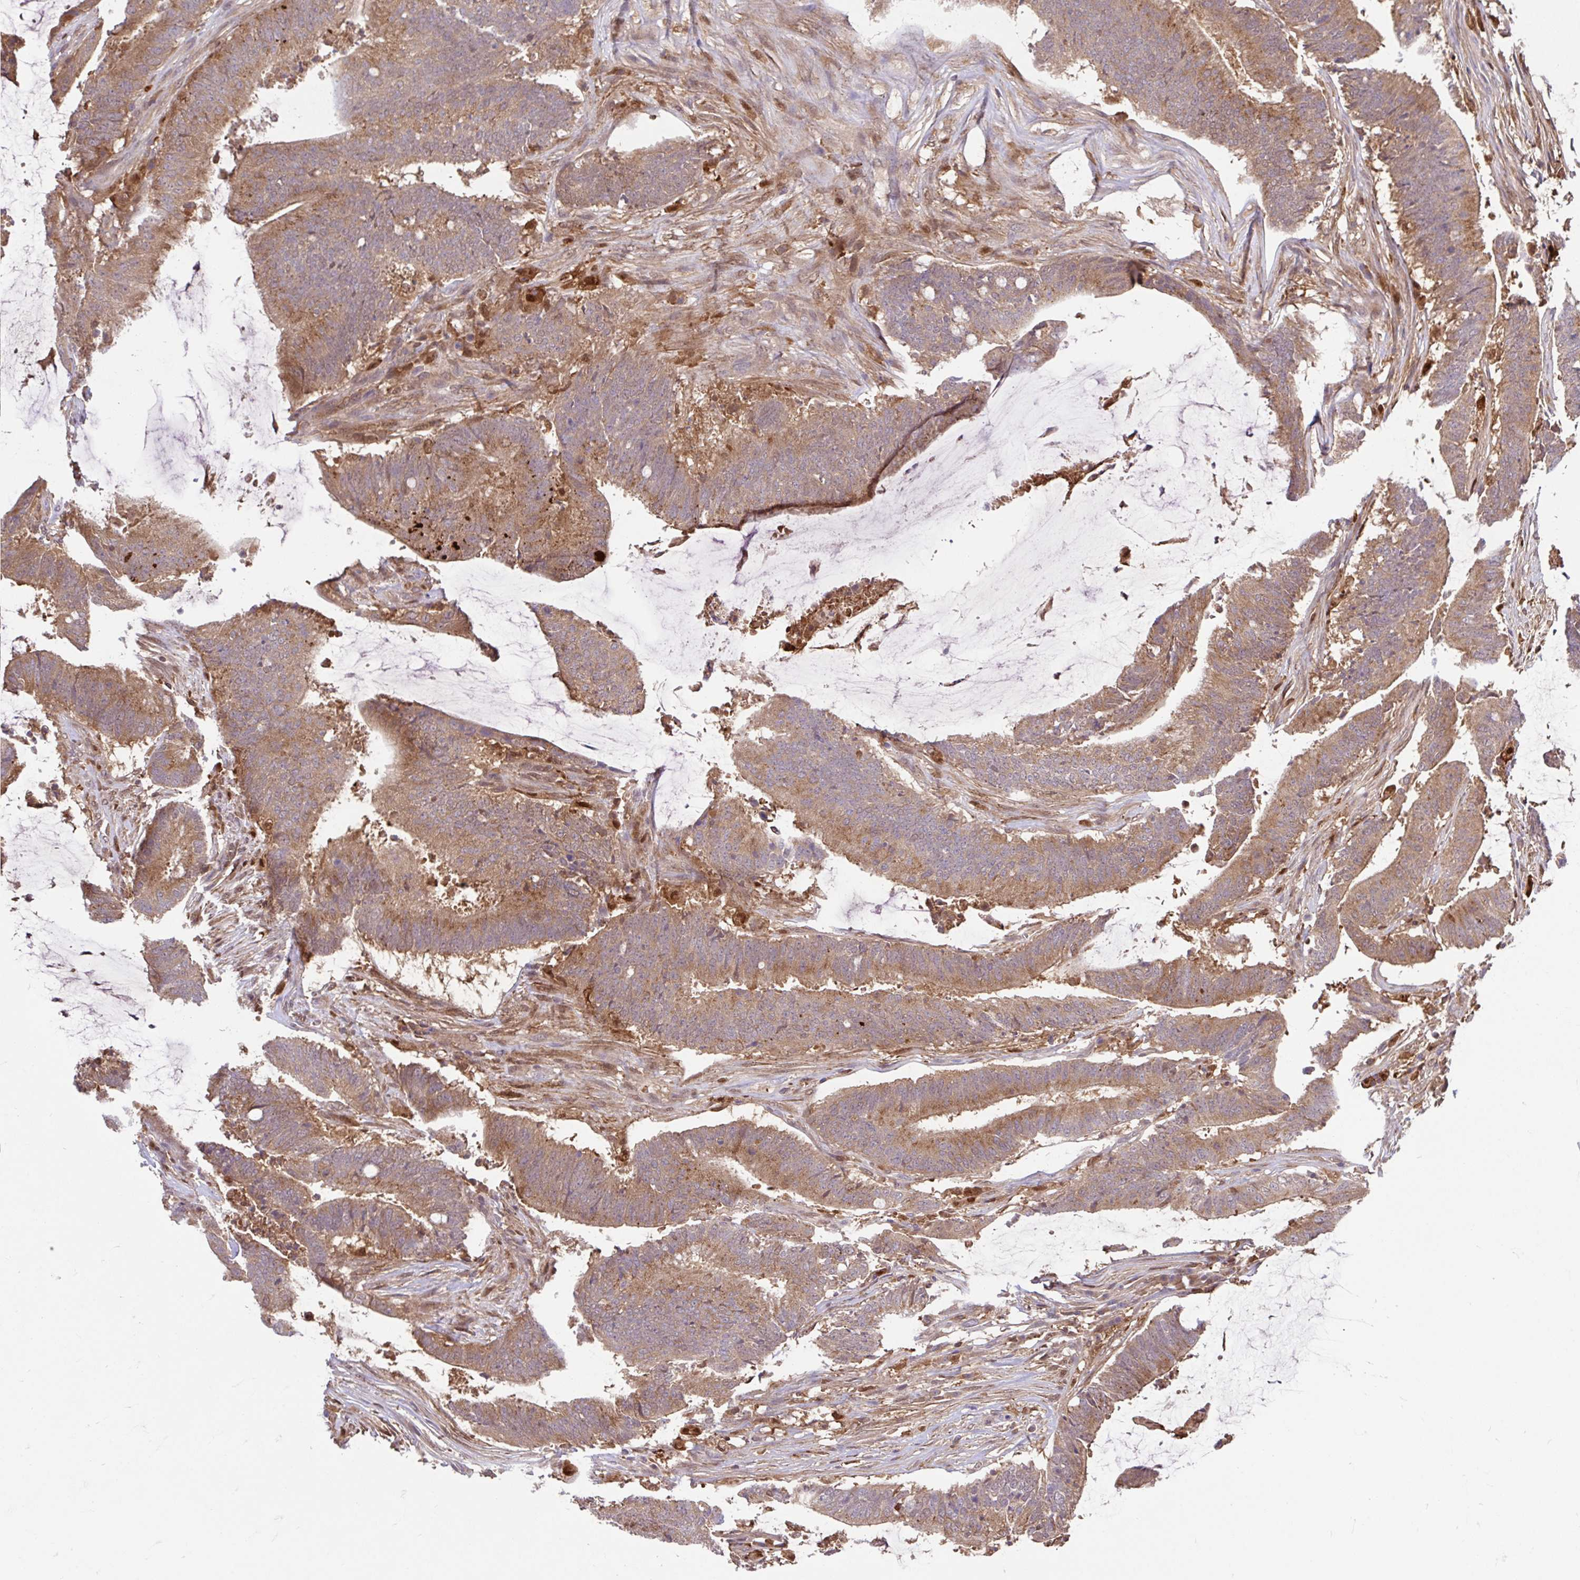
{"staining": {"intensity": "moderate", "quantity": ">75%", "location": "cytoplasmic/membranous"}, "tissue": "colorectal cancer", "cell_type": "Tumor cells", "image_type": "cancer", "snomed": [{"axis": "morphology", "description": "Adenocarcinoma, NOS"}, {"axis": "topography", "description": "Colon"}], "caption": "Protein staining of adenocarcinoma (colorectal) tissue shows moderate cytoplasmic/membranous staining in approximately >75% of tumor cells.", "gene": "BLVRA", "patient": {"sex": "female", "age": 43}}